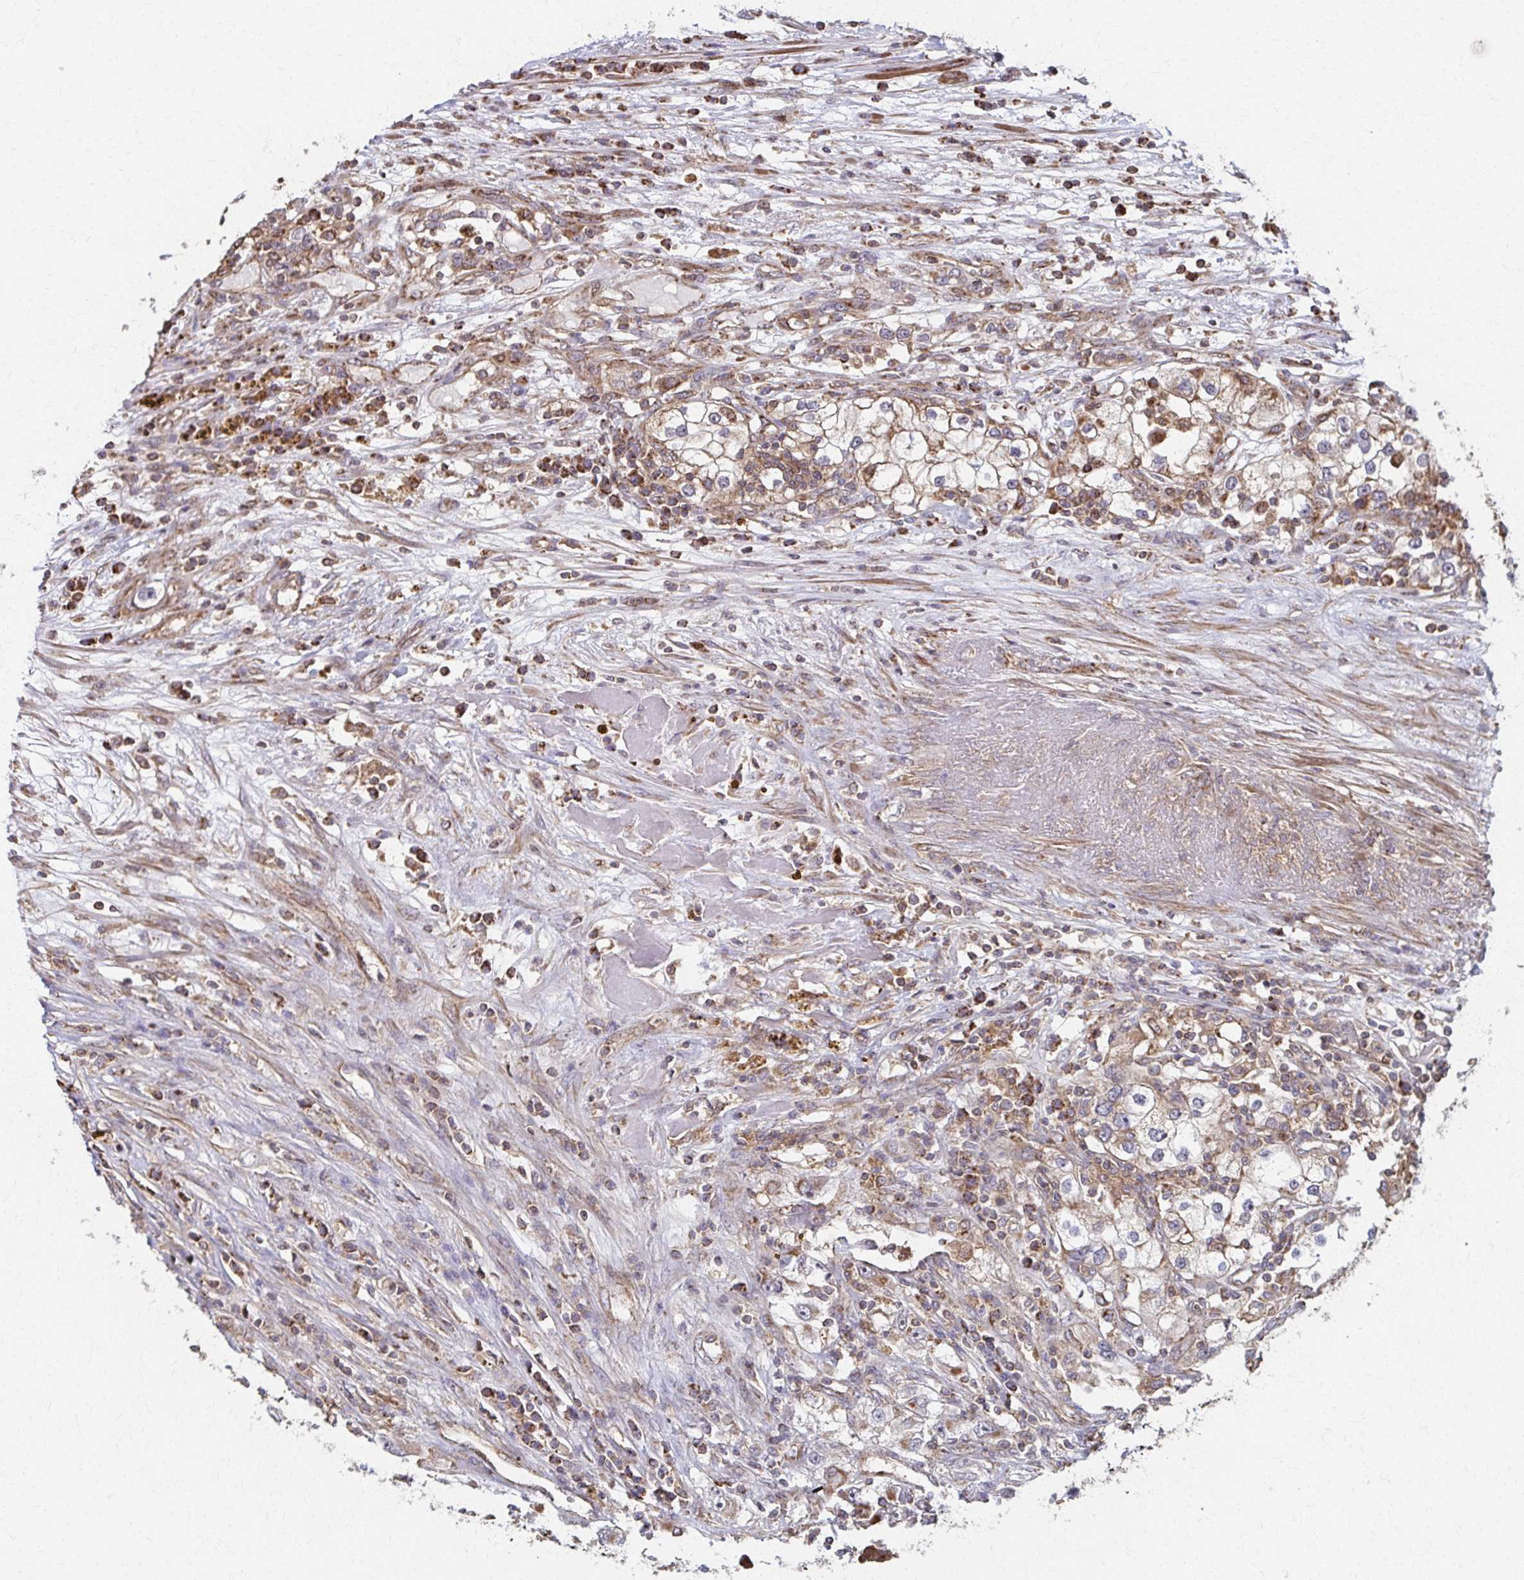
{"staining": {"intensity": "weak", "quantity": ">75%", "location": "cytoplasmic/membranous"}, "tissue": "renal cancer", "cell_type": "Tumor cells", "image_type": "cancer", "snomed": [{"axis": "morphology", "description": "Adenocarcinoma, NOS"}, {"axis": "topography", "description": "Kidney"}], "caption": "Tumor cells demonstrate weak cytoplasmic/membranous expression in approximately >75% of cells in renal cancer. The staining is performed using DAB brown chromogen to label protein expression. The nuclei are counter-stained blue using hematoxylin.", "gene": "KLHL34", "patient": {"sex": "female", "age": 52}}